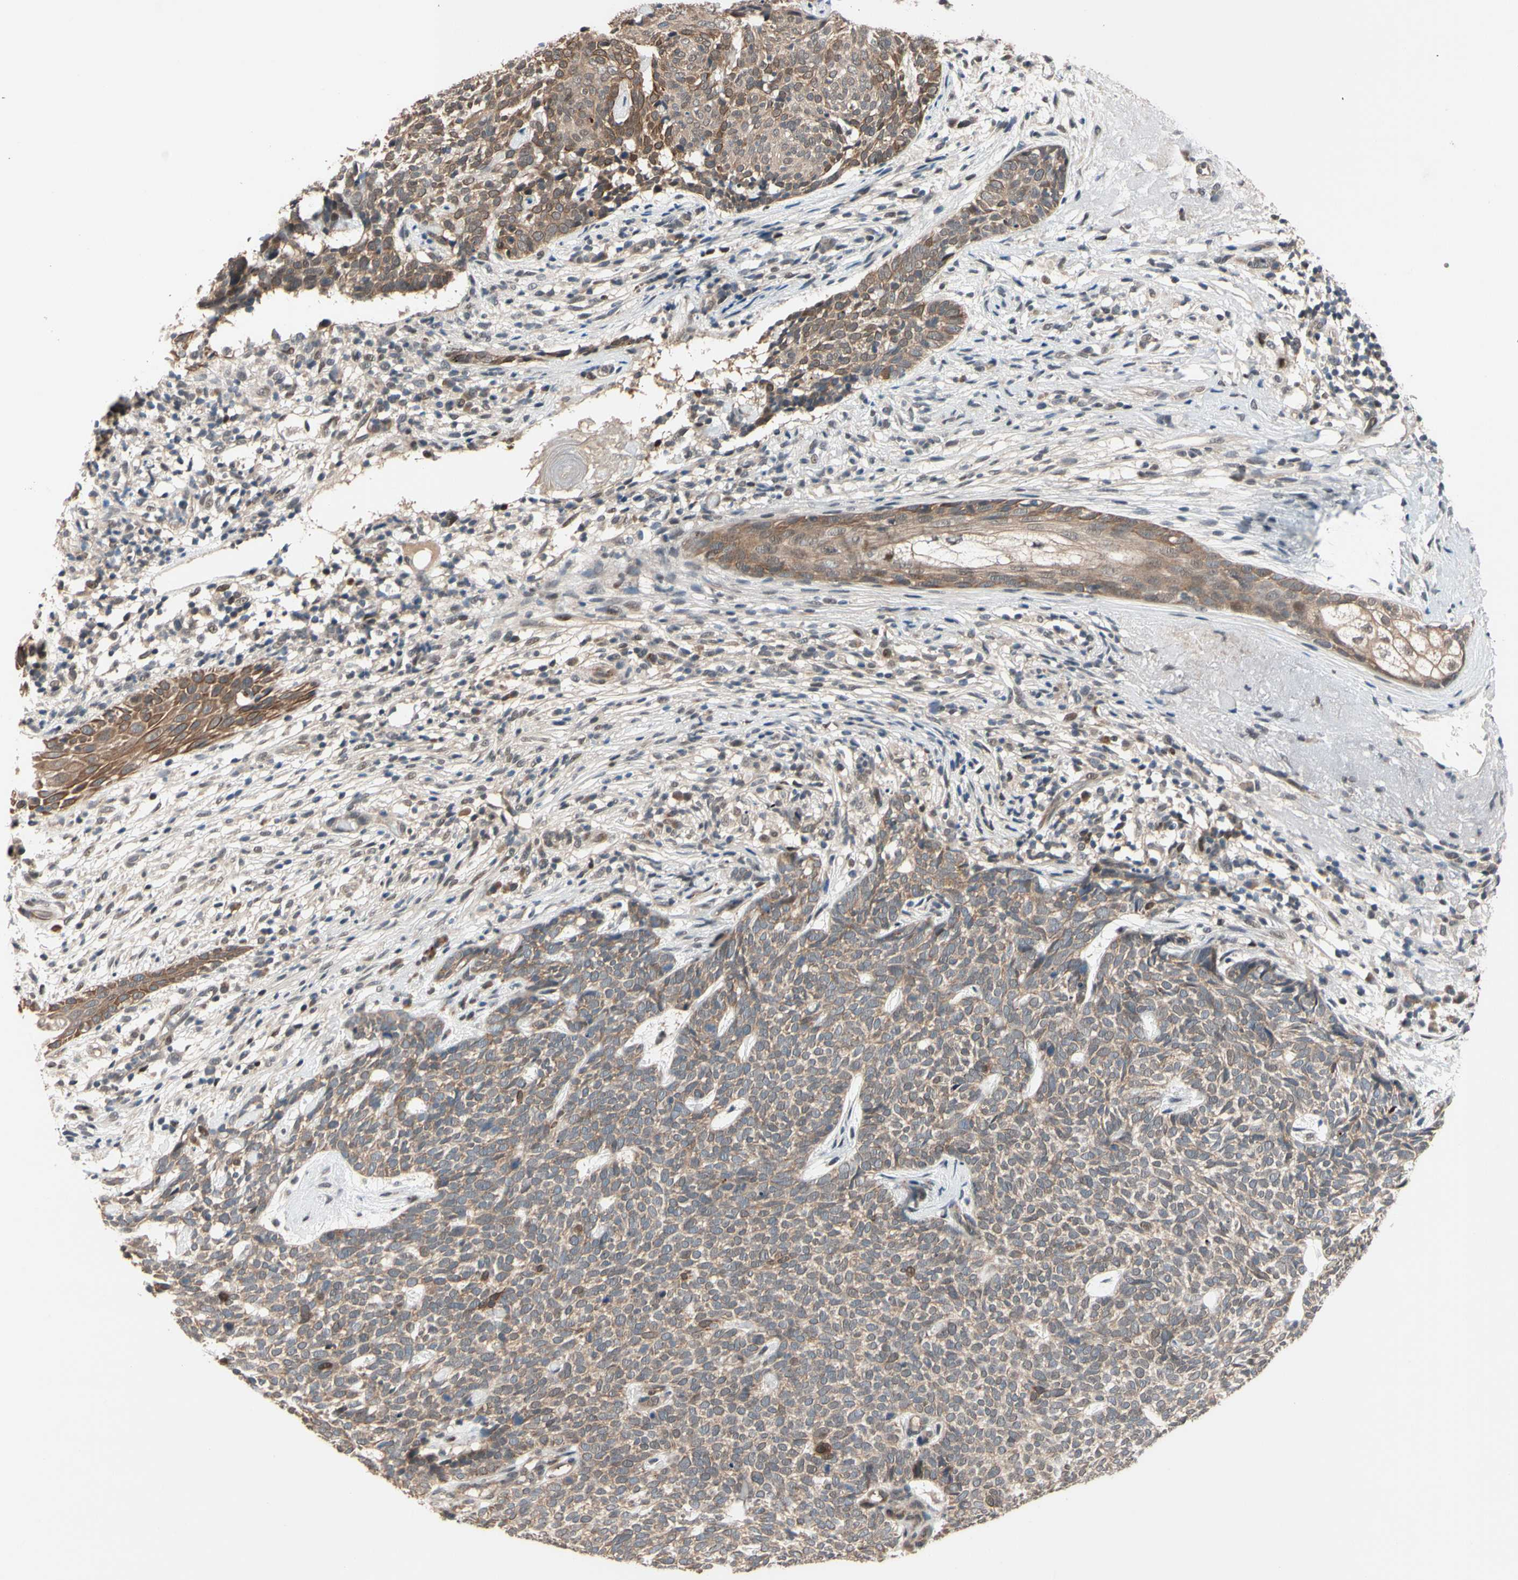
{"staining": {"intensity": "moderate", "quantity": ">75%", "location": "cytoplasmic/membranous"}, "tissue": "skin cancer", "cell_type": "Tumor cells", "image_type": "cancer", "snomed": [{"axis": "morphology", "description": "Basal cell carcinoma"}, {"axis": "topography", "description": "Skin"}], "caption": "Moderate cytoplasmic/membranous staining for a protein is appreciated in about >75% of tumor cells of basal cell carcinoma (skin) using immunohistochemistry.", "gene": "NGEF", "patient": {"sex": "female", "age": 84}}